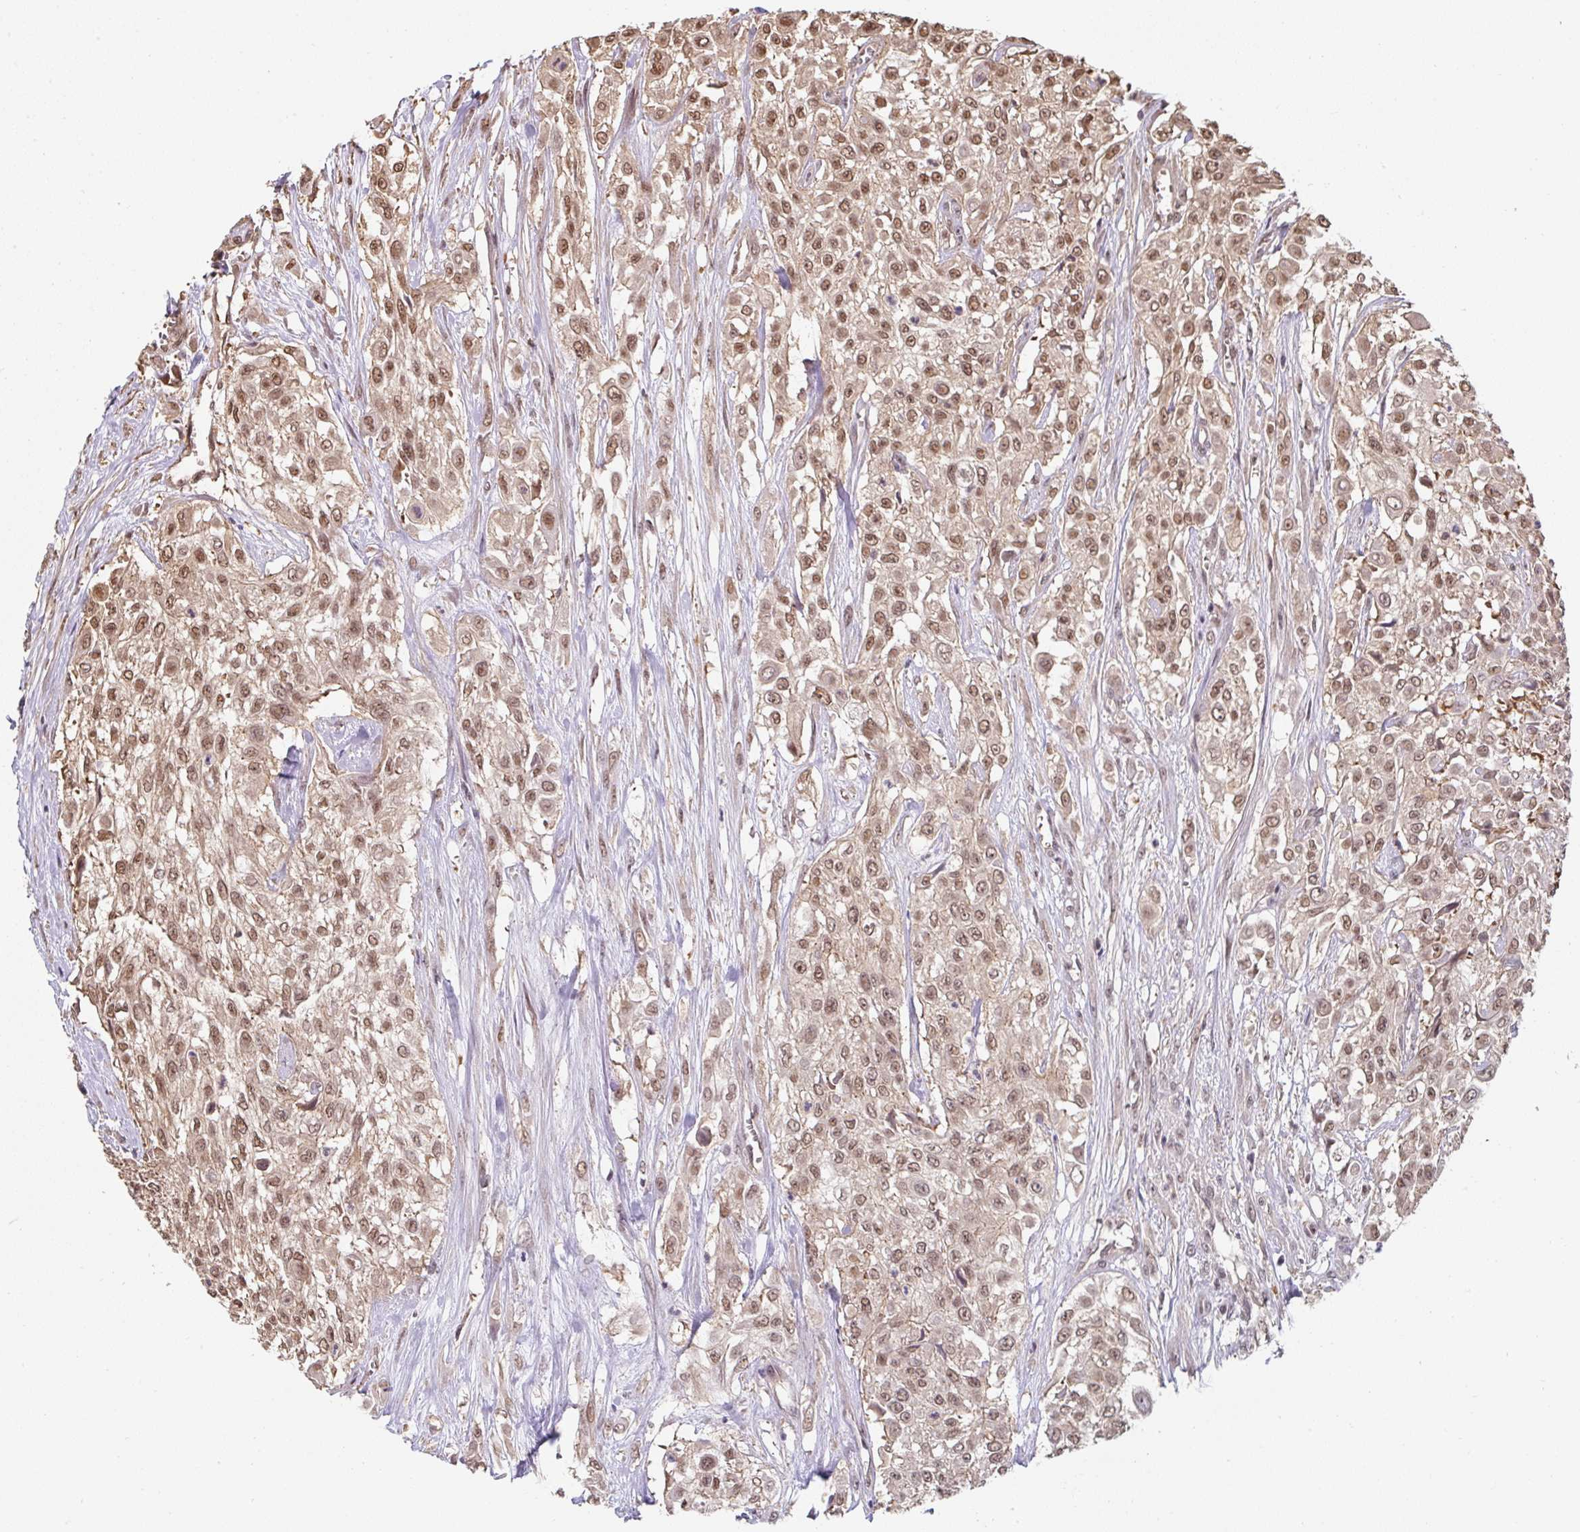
{"staining": {"intensity": "moderate", "quantity": ">75%", "location": "nuclear"}, "tissue": "urothelial cancer", "cell_type": "Tumor cells", "image_type": "cancer", "snomed": [{"axis": "morphology", "description": "Urothelial carcinoma, High grade"}, {"axis": "topography", "description": "Urinary bladder"}], "caption": "There is medium levels of moderate nuclear positivity in tumor cells of urothelial cancer, as demonstrated by immunohistochemical staining (brown color).", "gene": "ST13", "patient": {"sex": "male", "age": 57}}